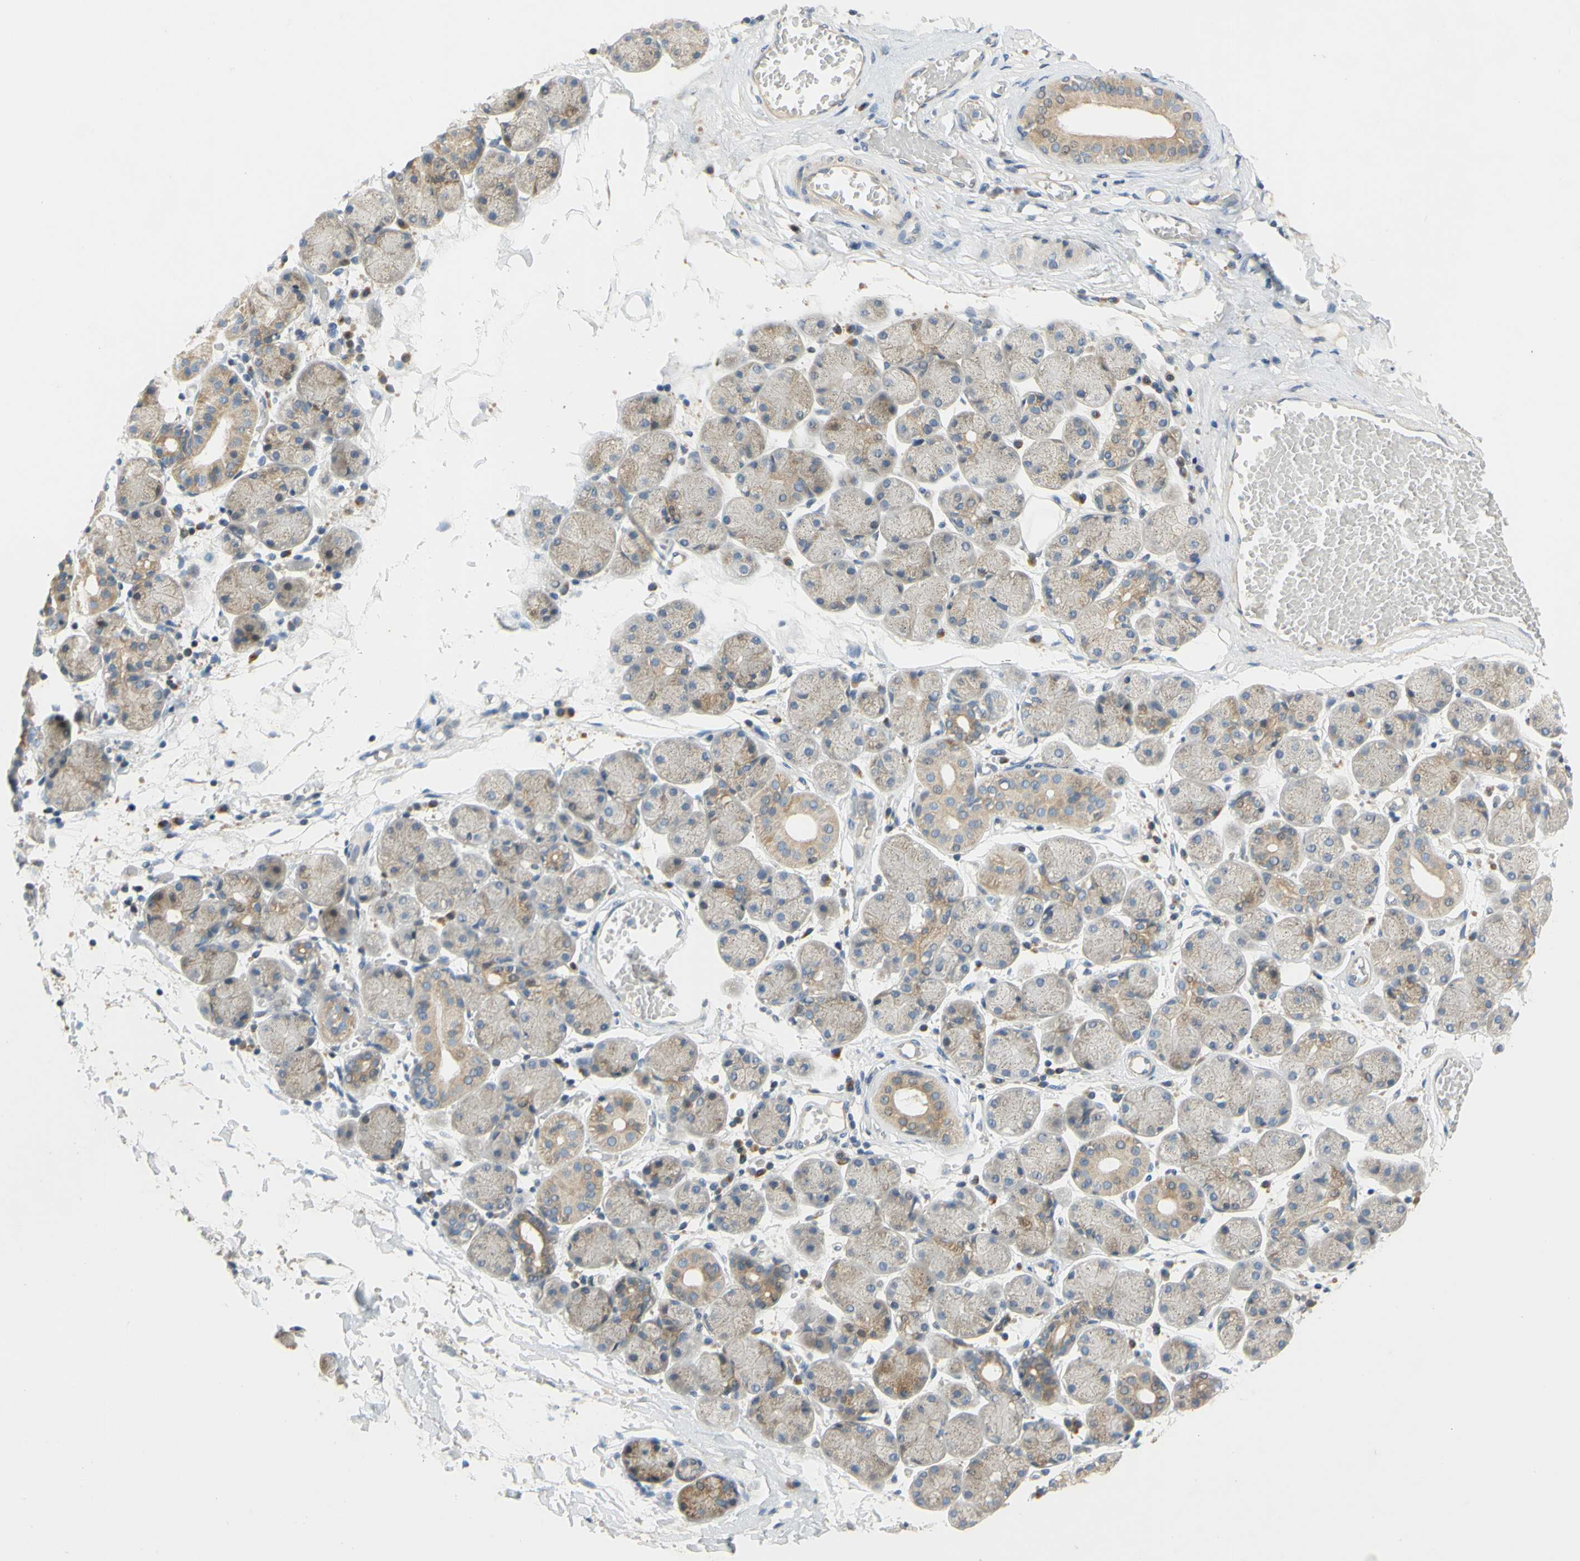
{"staining": {"intensity": "weak", "quantity": "25%-75%", "location": "cytoplasmic/membranous"}, "tissue": "salivary gland", "cell_type": "Glandular cells", "image_type": "normal", "snomed": [{"axis": "morphology", "description": "Normal tissue, NOS"}, {"axis": "topography", "description": "Salivary gland"}], "caption": "Immunohistochemistry image of unremarkable salivary gland: salivary gland stained using IHC reveals low levels of weak protein expression localized specifically in the cytoplasmic/membranous of glandular cells, appearing as a cytoplasmic/membranous brown color.", "gene": "CCNB2", "patient": {"sex": "female", "age": 24}}